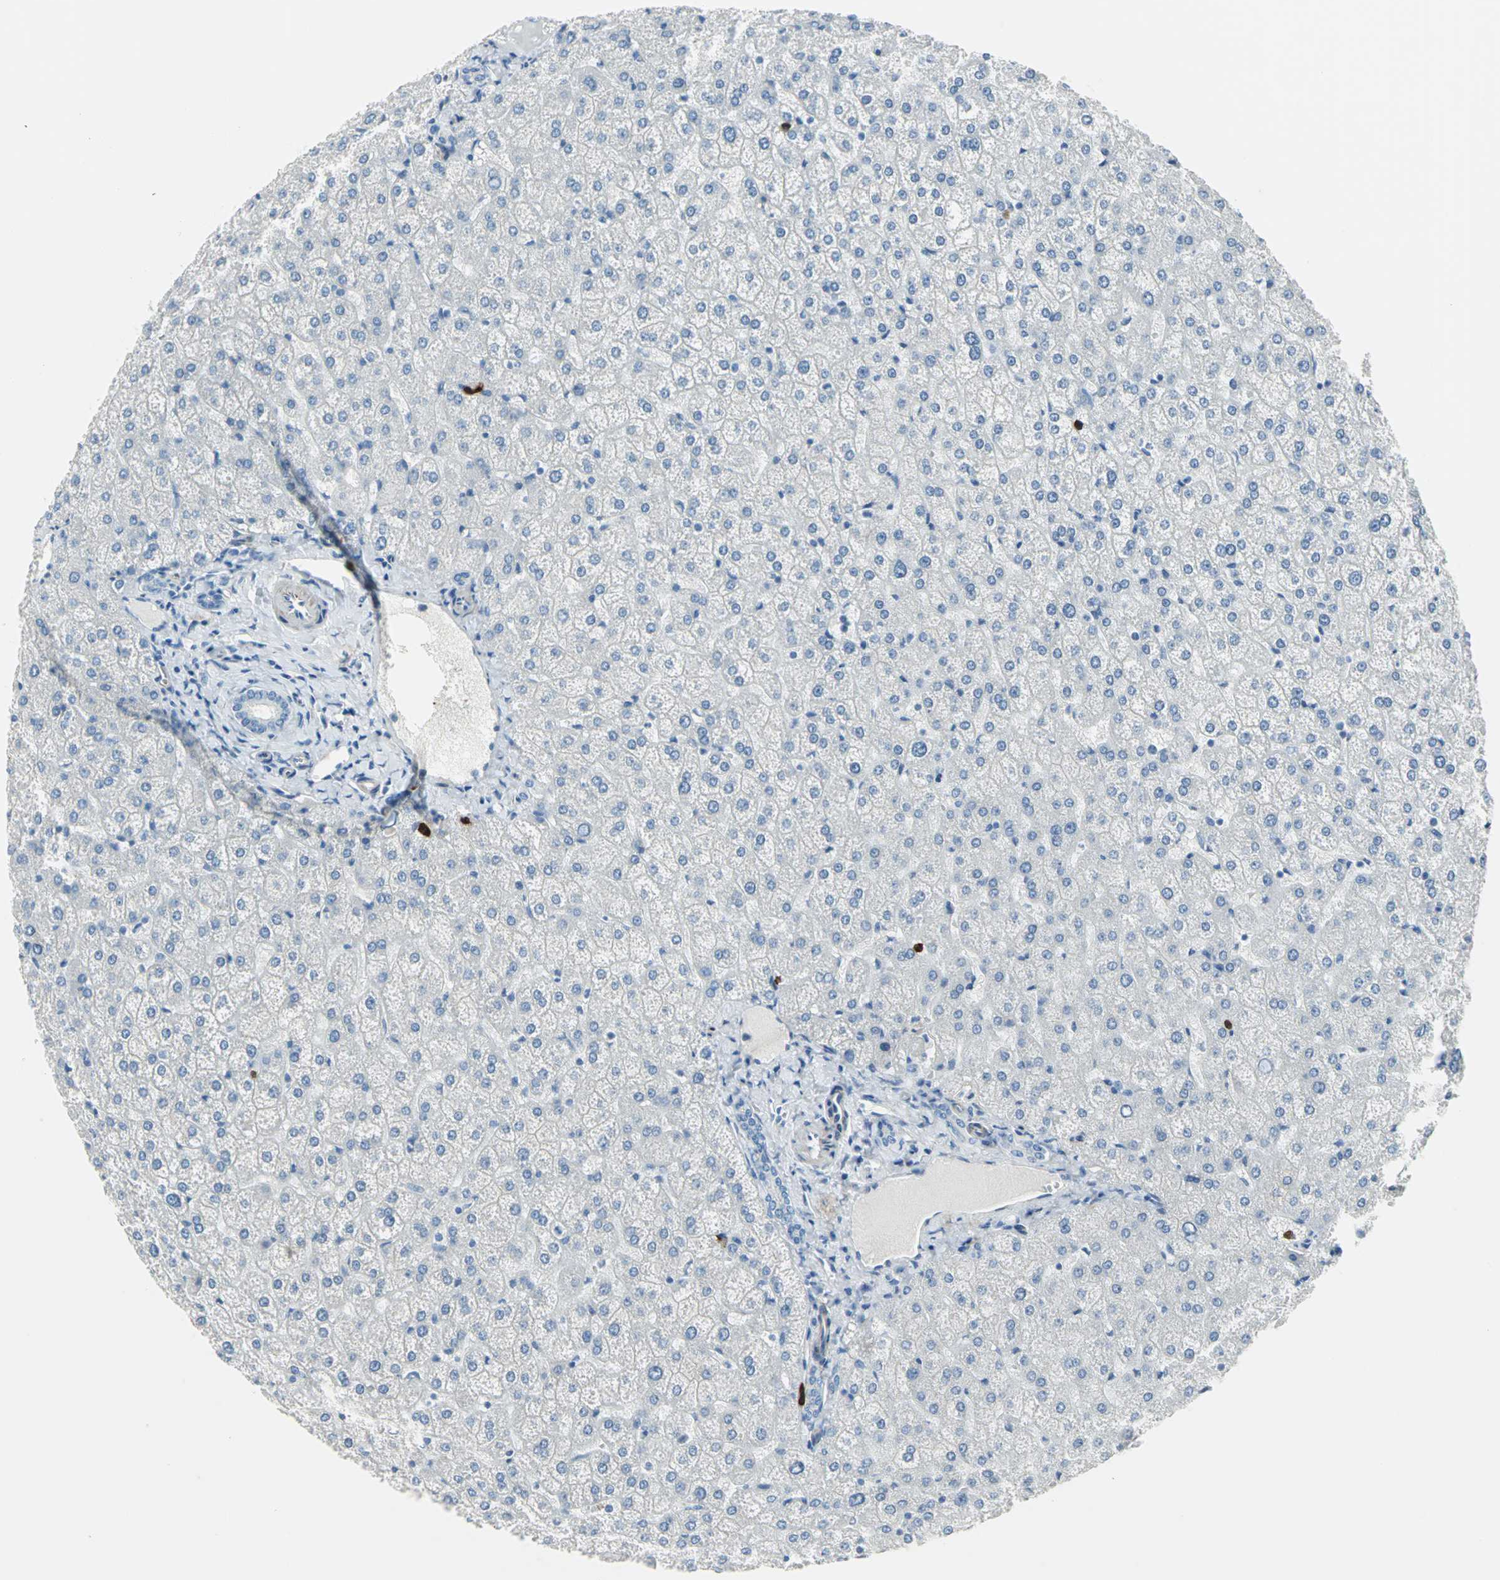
{"staining": {"intensity": "negative", "quantity": "none", "location": "none"}, "tissue": "liver", "cell_type": "Cholangiocytes", "image_type": "normal", "snomed": [{"axis": "morphology", "description": "Normal tissue, NOS"}, {"axis": "topography", "description": "Liver"}], "caption": "A high-resolution micrograph shows immunohistochemistry staining of unremarkable liver, which demonstrates no significant expression in cholangiocytes.", "gene": "ALOX15", "patient": {"sex": "female", "age": 32}}